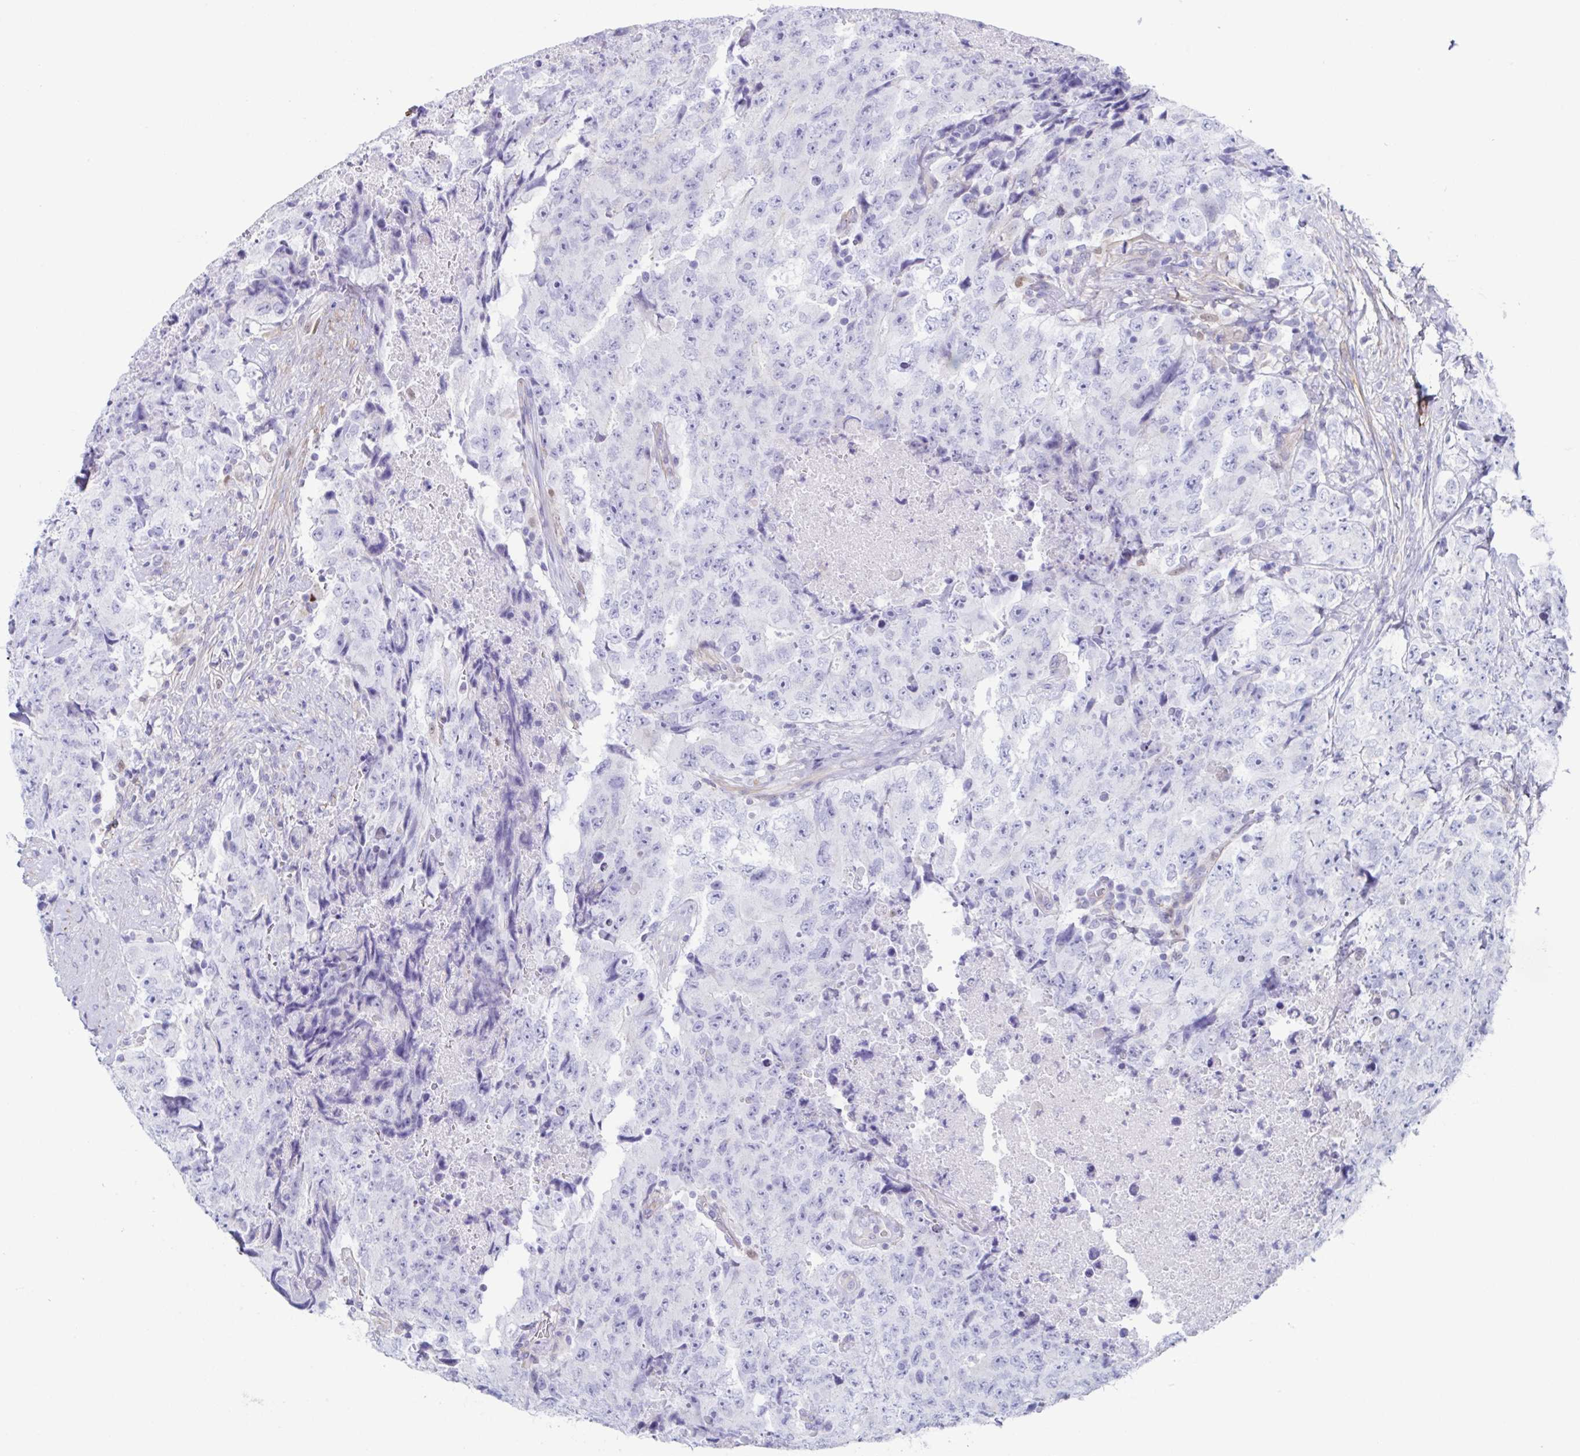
{"staining": {"intensity": "negative", "quantity": "none", "location": "none"}, "tissue": "testis cancer", "cell_type": "Tumor cells", "image_type": "cancer", "snomed": [{"axis": "morphology", "description": "Carcinoma, Embryonal, NOS"}, {"axis": "topography", "description": "Testis"}], "caption": "Immunohistochemistry (IHC) of testis cancer (embryonal carcinoma) demonstrates no expression in tumor cells. The staining was performed using DAB to visualize the protein expression in brown, while the nuclei were stained in blue with hematoxylin (Magnification: 20x).", "gene": "PBOV1", "patient": {"sex": "male", "age": 24}}